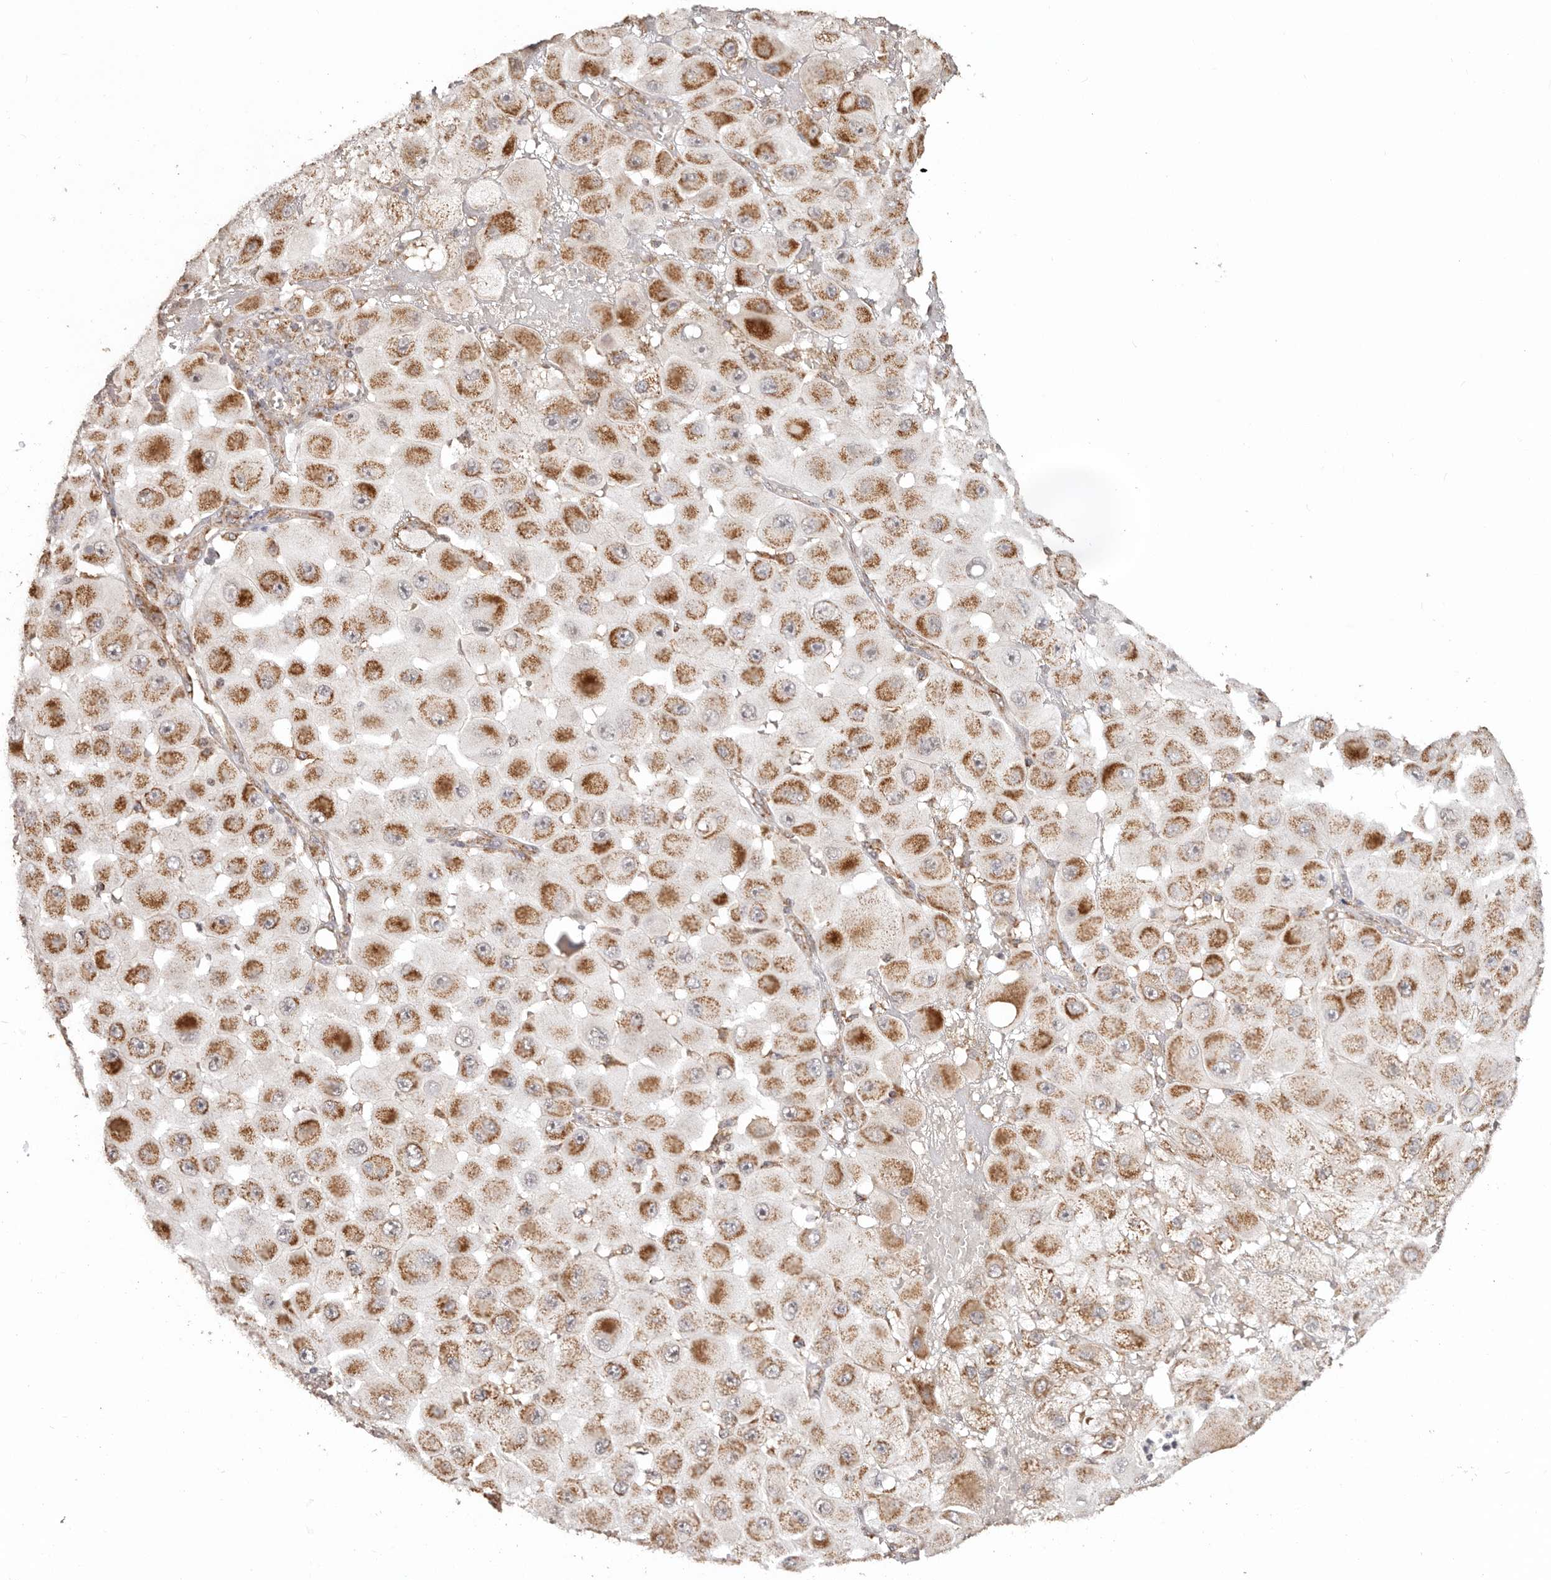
{"staining": {"intensity": "strong", "quantity": ">75%", "location": "cytoplasmic/membranous"}, "tissue": "melanoma", "cell_type": "Tumor cells", "image_type": "cancer", "snomed": [{"axis": "morphology", "description": "Malignant melanoma, NOS"}, {"axis": "topography", "description": "Skin"}], "caption": "IHC histopathology image of melanoma stained for a protein (brown), which displays high levels of strong cytoplasmic/membranous staining in about >75% of tumor cells.", "gene": "NDUFB11", "patient": {"sex": "female", "age": 81}}